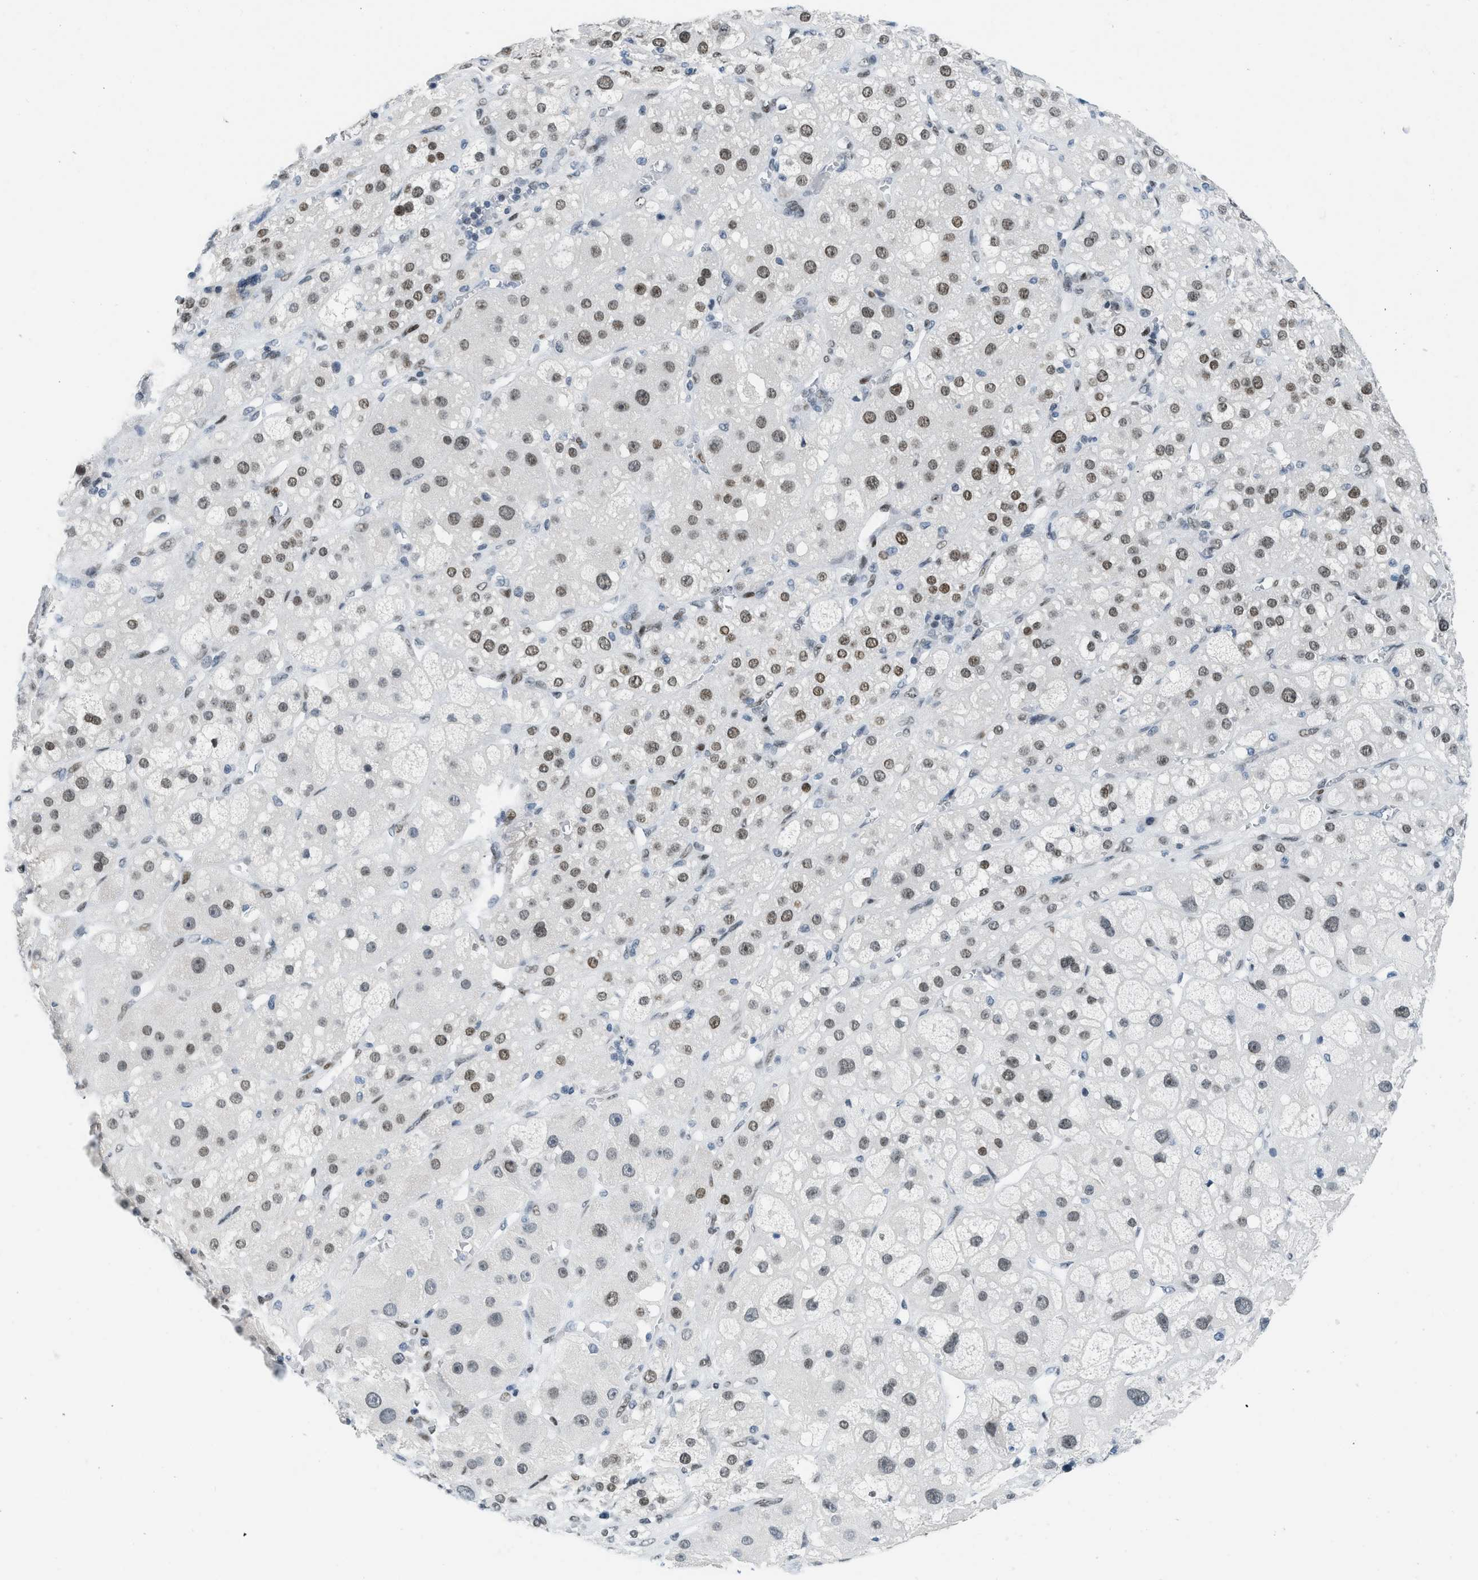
{"staining": {"intensity": "strong", "quantity": ">75%", "location": "nuclear"}, "tissue": "adrenal gland", "cell_type": "Glandular cells", "image_type": "normal", "snomed": [{"axis": "morphology", "description": "Normal tissue, NOS"}, {"axis": "topography", "description": "Adrenal gland"}], "caption": "An immunohistochemistry (IHC) micrograph of benign tissue is shown. Protein staining in brown shows strong nuclear positivity in adrenal gland within glandular cells.", "gene": "PBX1", "patient": {"sex": "female", "age": 47}}